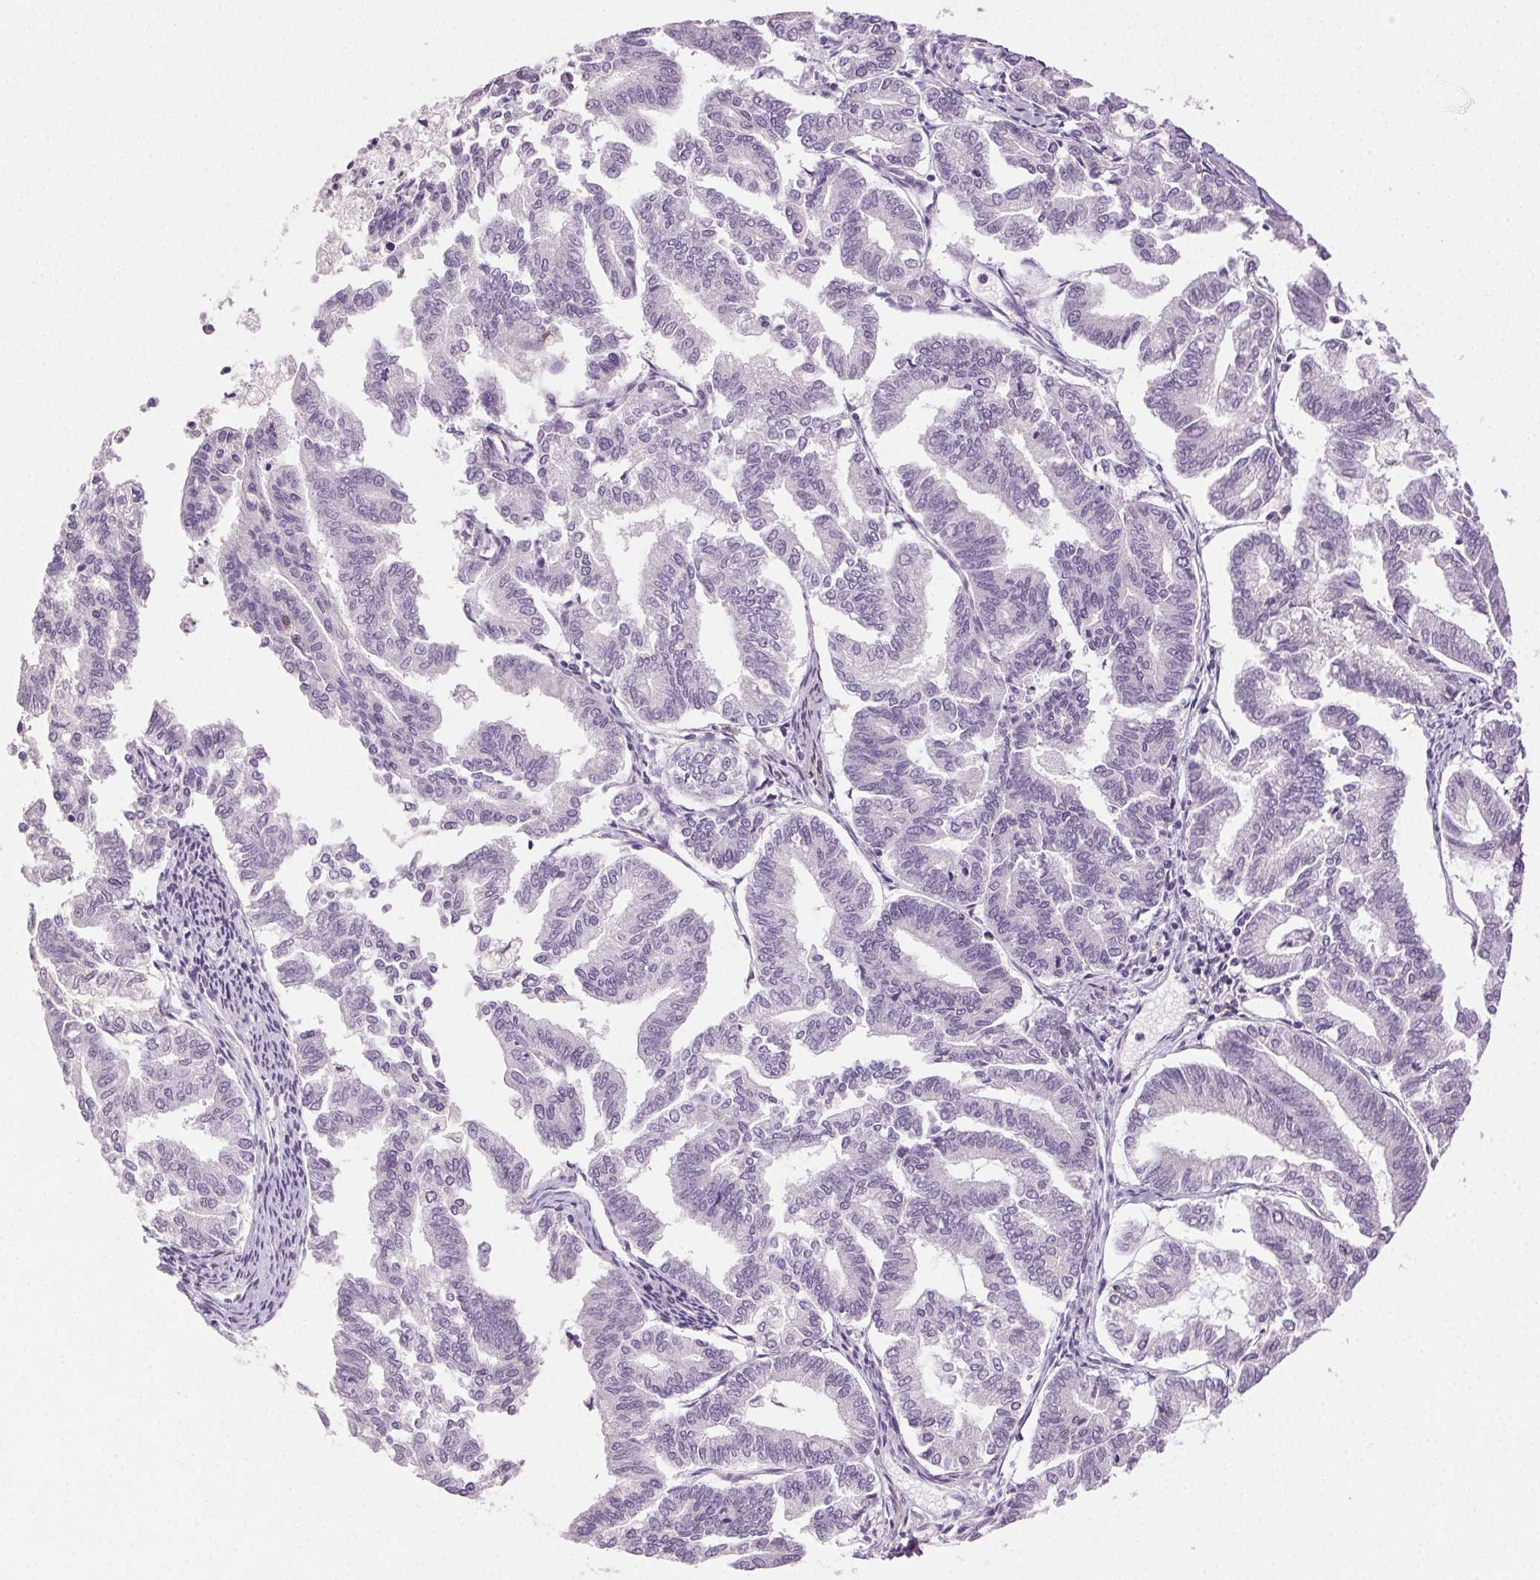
{"staining": {"intensity": "negative", "quantity": "none", "location": "none"}, "tissue": "endometrial cancer", "cell_type": "Tumor cells", "image_type": "cancer", "snomed": [{"axis": "morphology", "description": "Adenocarcinoma, NOS"}, {"axis": "topography", "description": "Endometrium"}], "caption": "Tumor cells are negative for protein expression in human adenocarcinoma (endometrial).", "gene": "AKAP5", "patient": {"sex": "female", "age": 79}}